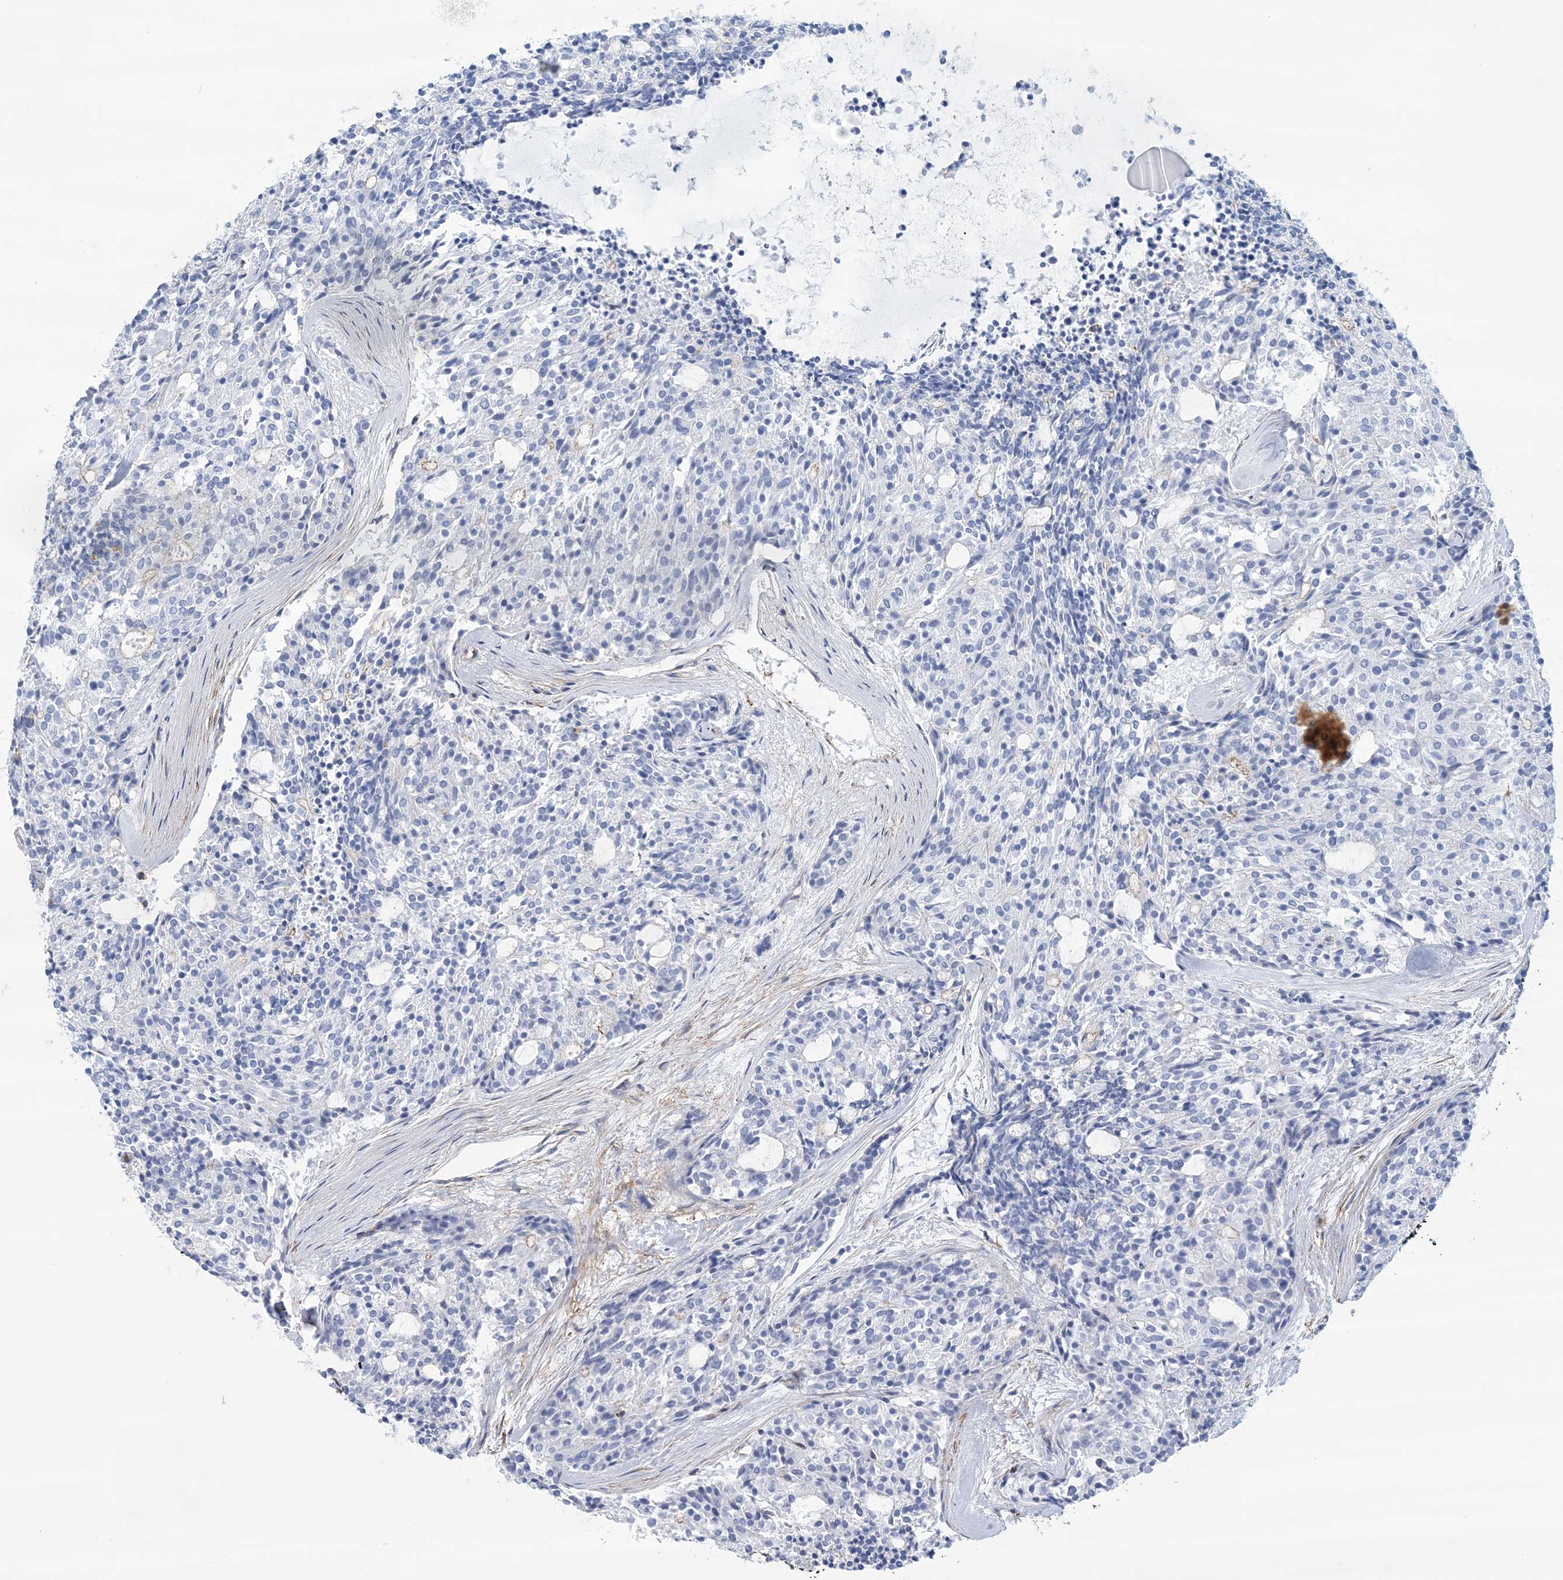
{"staining": {"intensity": "negative", "quantity": "none", "location": "none"}, "tissue": "carcinoid", "cell_type": "Tumor cells", "image_type": "cancer", "snomed": [{"axis": "morphology", "description": "Carcinoid, malignant, NOS"}, {"axis": "topography", "description": "Pancreas"}], "caption": "Tumor cells show no significant protein positivity in carcinoid (malignant).", "gene": "C11orf21", "patient": {"sex": "female", "age": 54}}